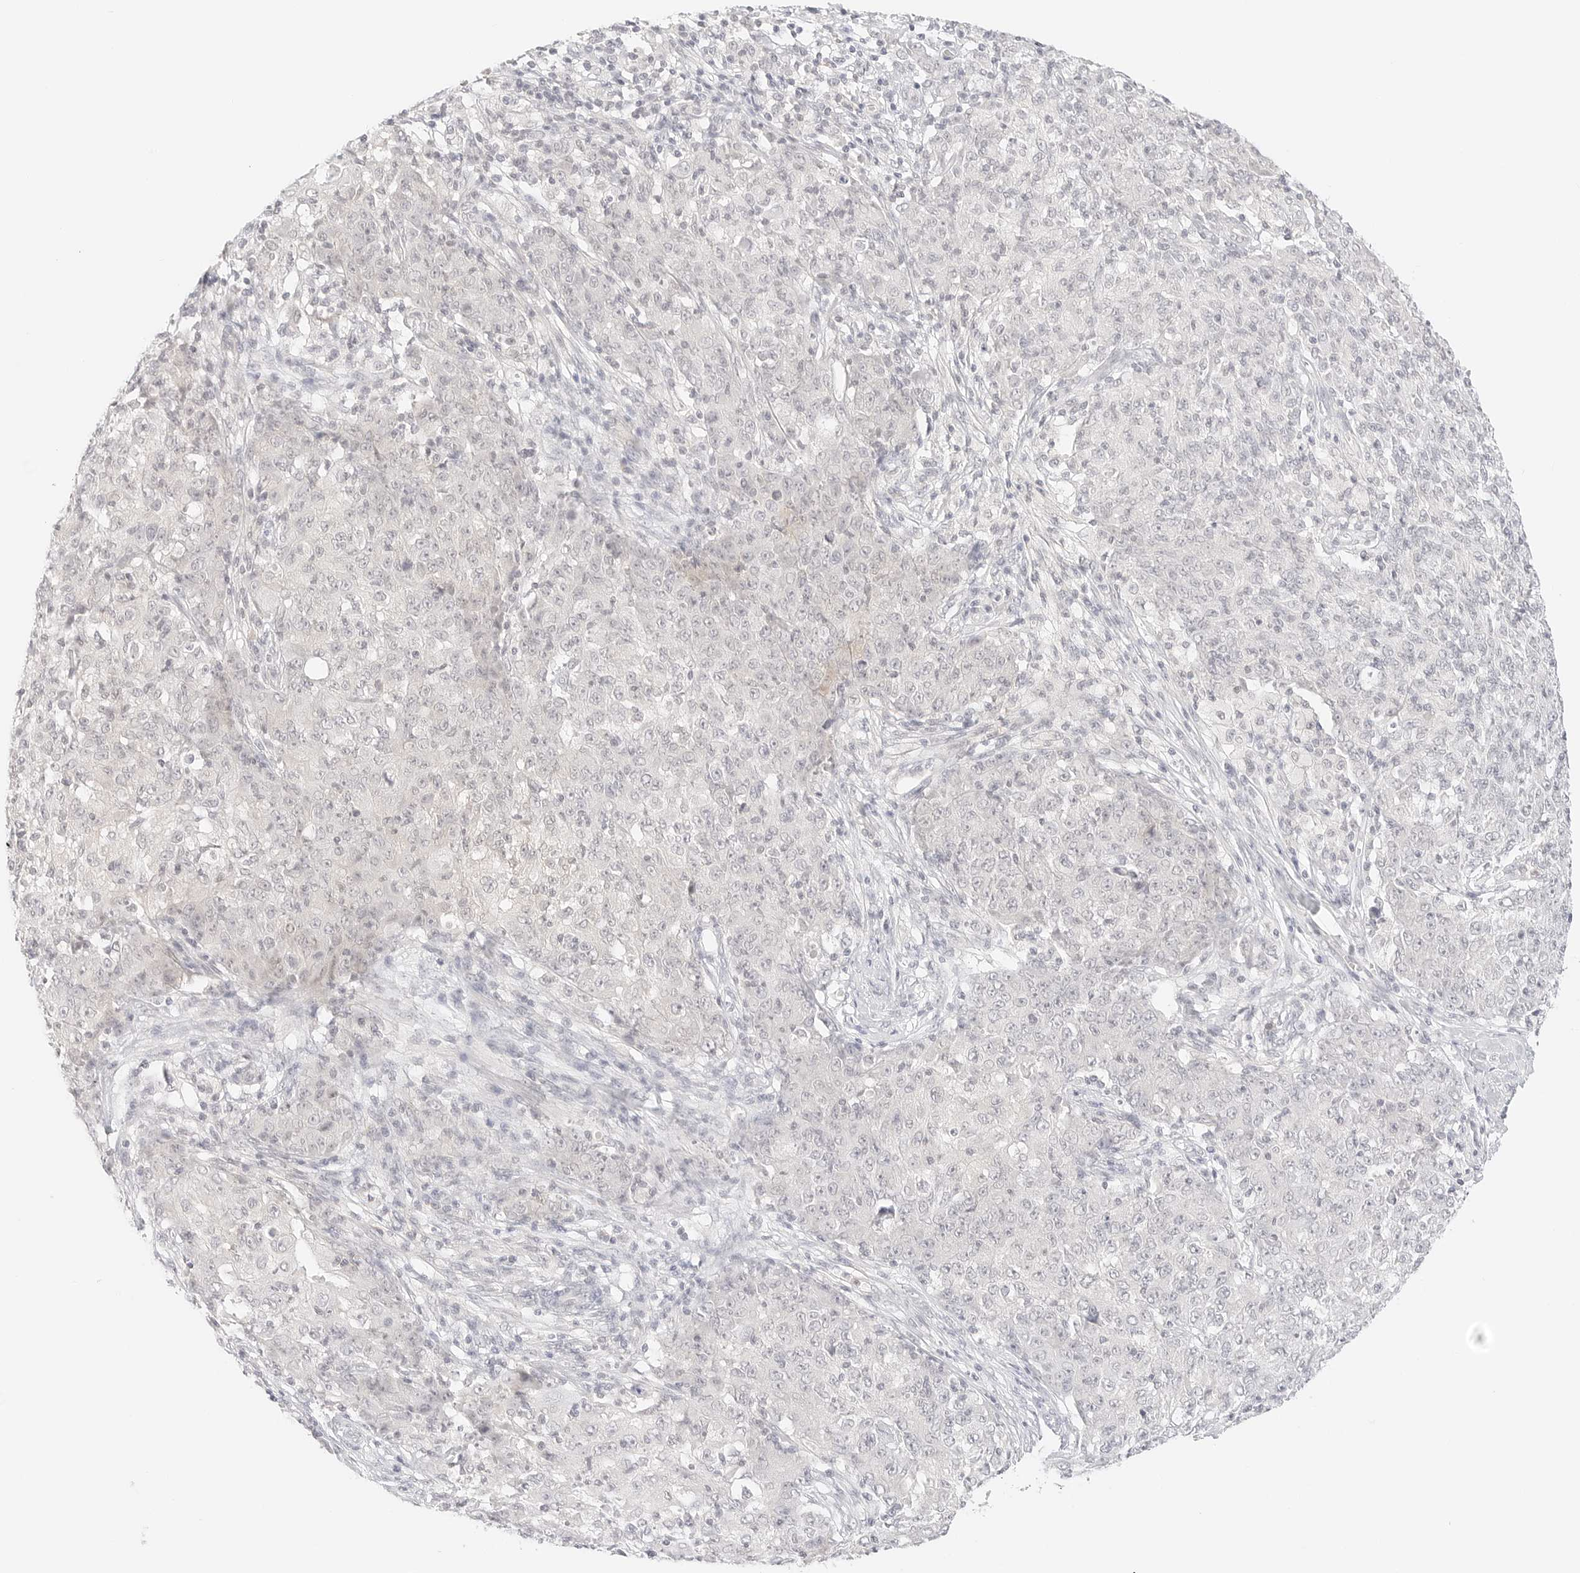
{"staining": {"intensity": "negative", "quantity": "none", "location": "none"}, "tissue": "ovarian cancer", "cell_type": "Tumor cells", "image_type": "cancer", "snomed": [{"axis": "morphology", "description": "Carcinoma, endometroid"}, {"axis": "topography", "description": "Ovary"}], "caption": "Tumor cells show no significant staining in ovarian cancer.", "gene": "GNAS", "patient": {"sex": "female", "age": 42}}